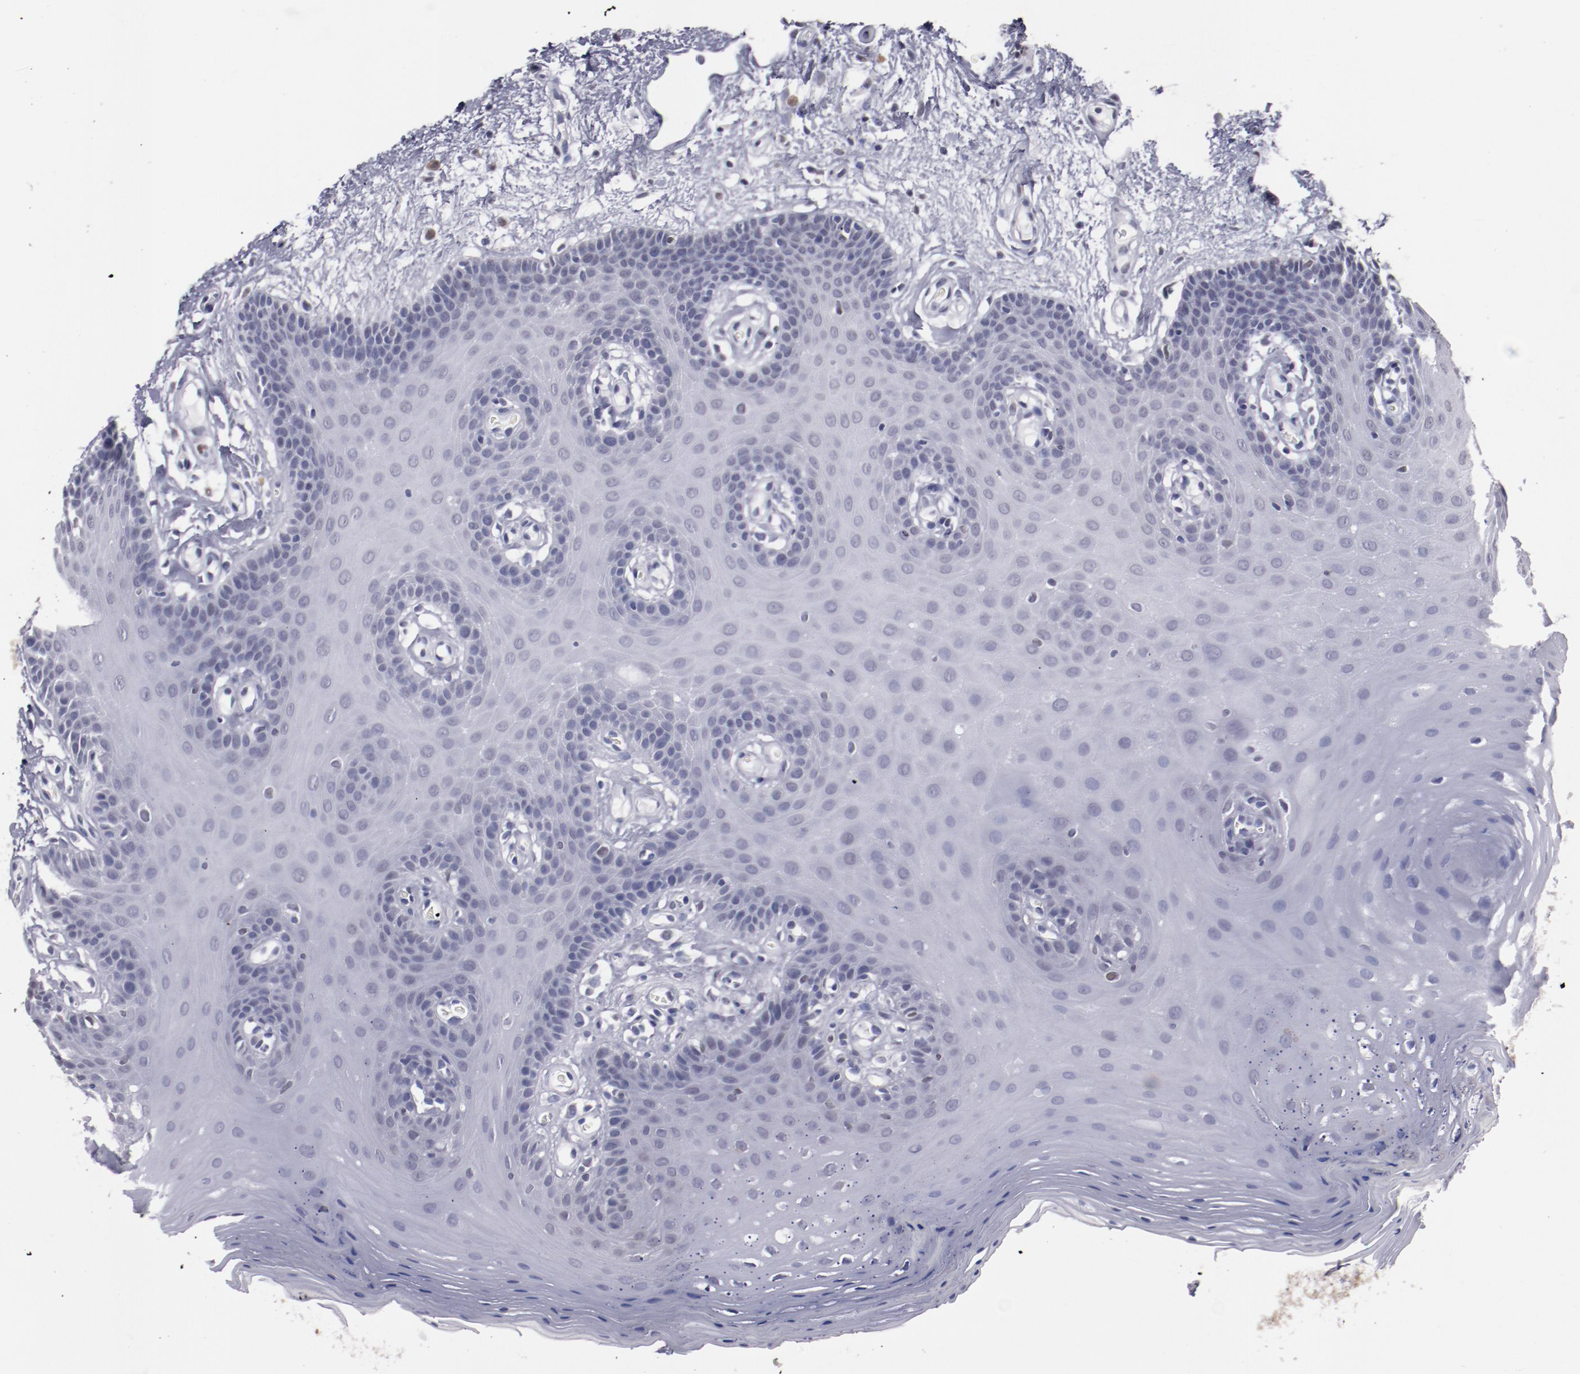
{"staining": {"intensity": "negative", "quantity": "none", "location": "none"}, "tissue": "oral mucosa", "cell_type": "Squamous epithelial cells", "image_type": "normal", "snomed": [{"axis": "morphology", "description": "Normal tissue, NOS"}, {"axis": "morphology", "description": "Squamous cell carcinoma, NOS"}, {"axis": "topography", "description": "Skeletal muscle"}, {"axis": "topography", "description": "Oral tissue"}, {"axis": "topography", "description": "Head-Neck"}], "caption": "The micrograph demonstrates no significant staining in squamous epithelial cells of oral mucosa.", "gene": "IRF4", "patient": {"sex": "male", "age": 71}}